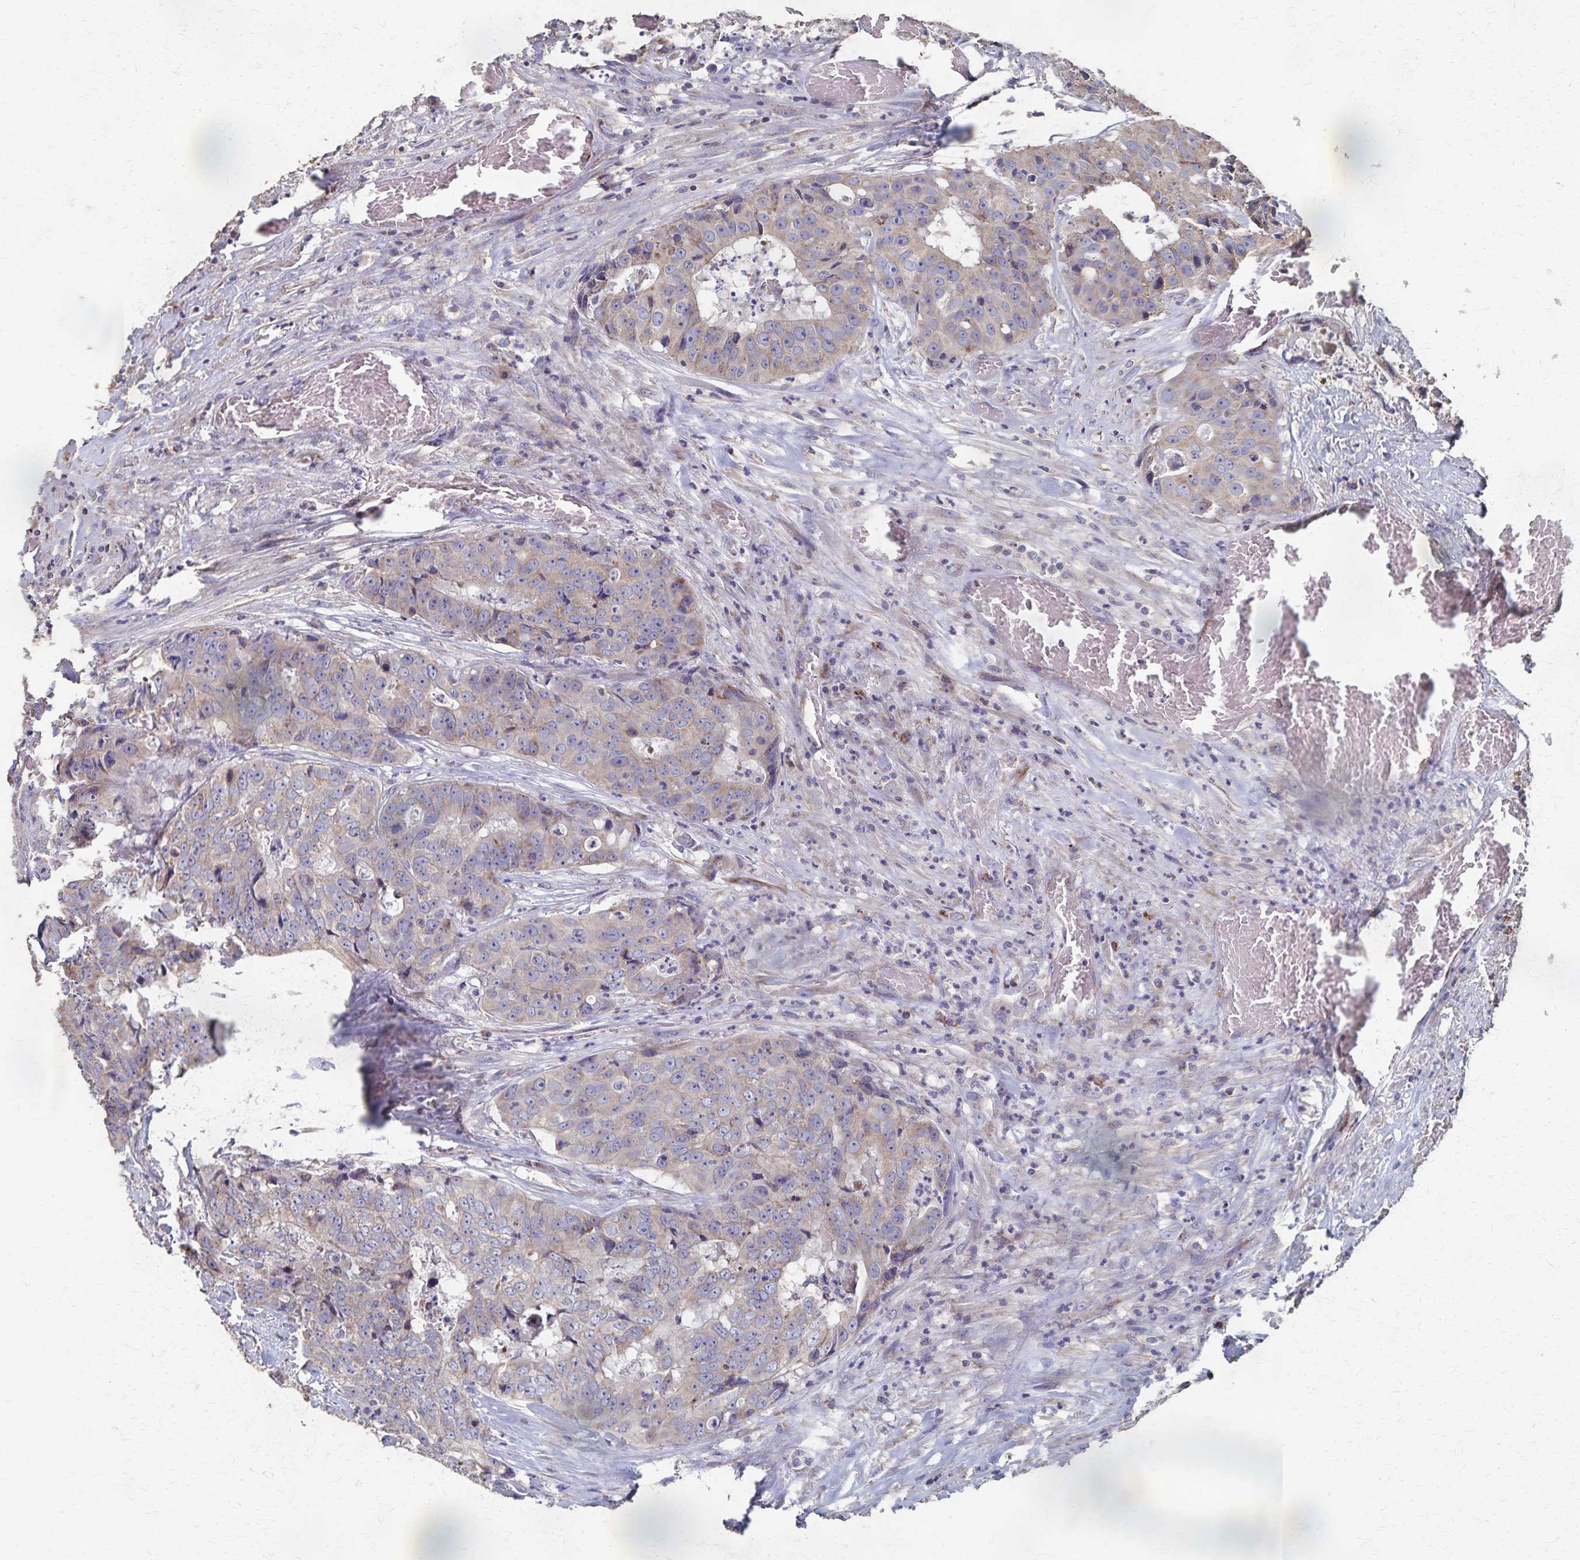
{"staining": {"intensity": "weak", "quantity": ">75%", "location": "cytoplasmic/membranous"}, "tissue": "colorectal cancer", "cell_type": "Tumor cells", "image_type": "cancer", "snomed": [{"axis": "morphology", "description": "Adenocarcinoma, NOS"}, {"axis": "topography", "description": "Rectum"}], "caption": "Brown immunohistochemical staining in human colorectal adenocarcinoma reveals weak cytoplasmic/membranous staining in approximately >75% of tumor cells.", "gene": "PGAP2", "patient": {"sex": "female", "age": 62}}